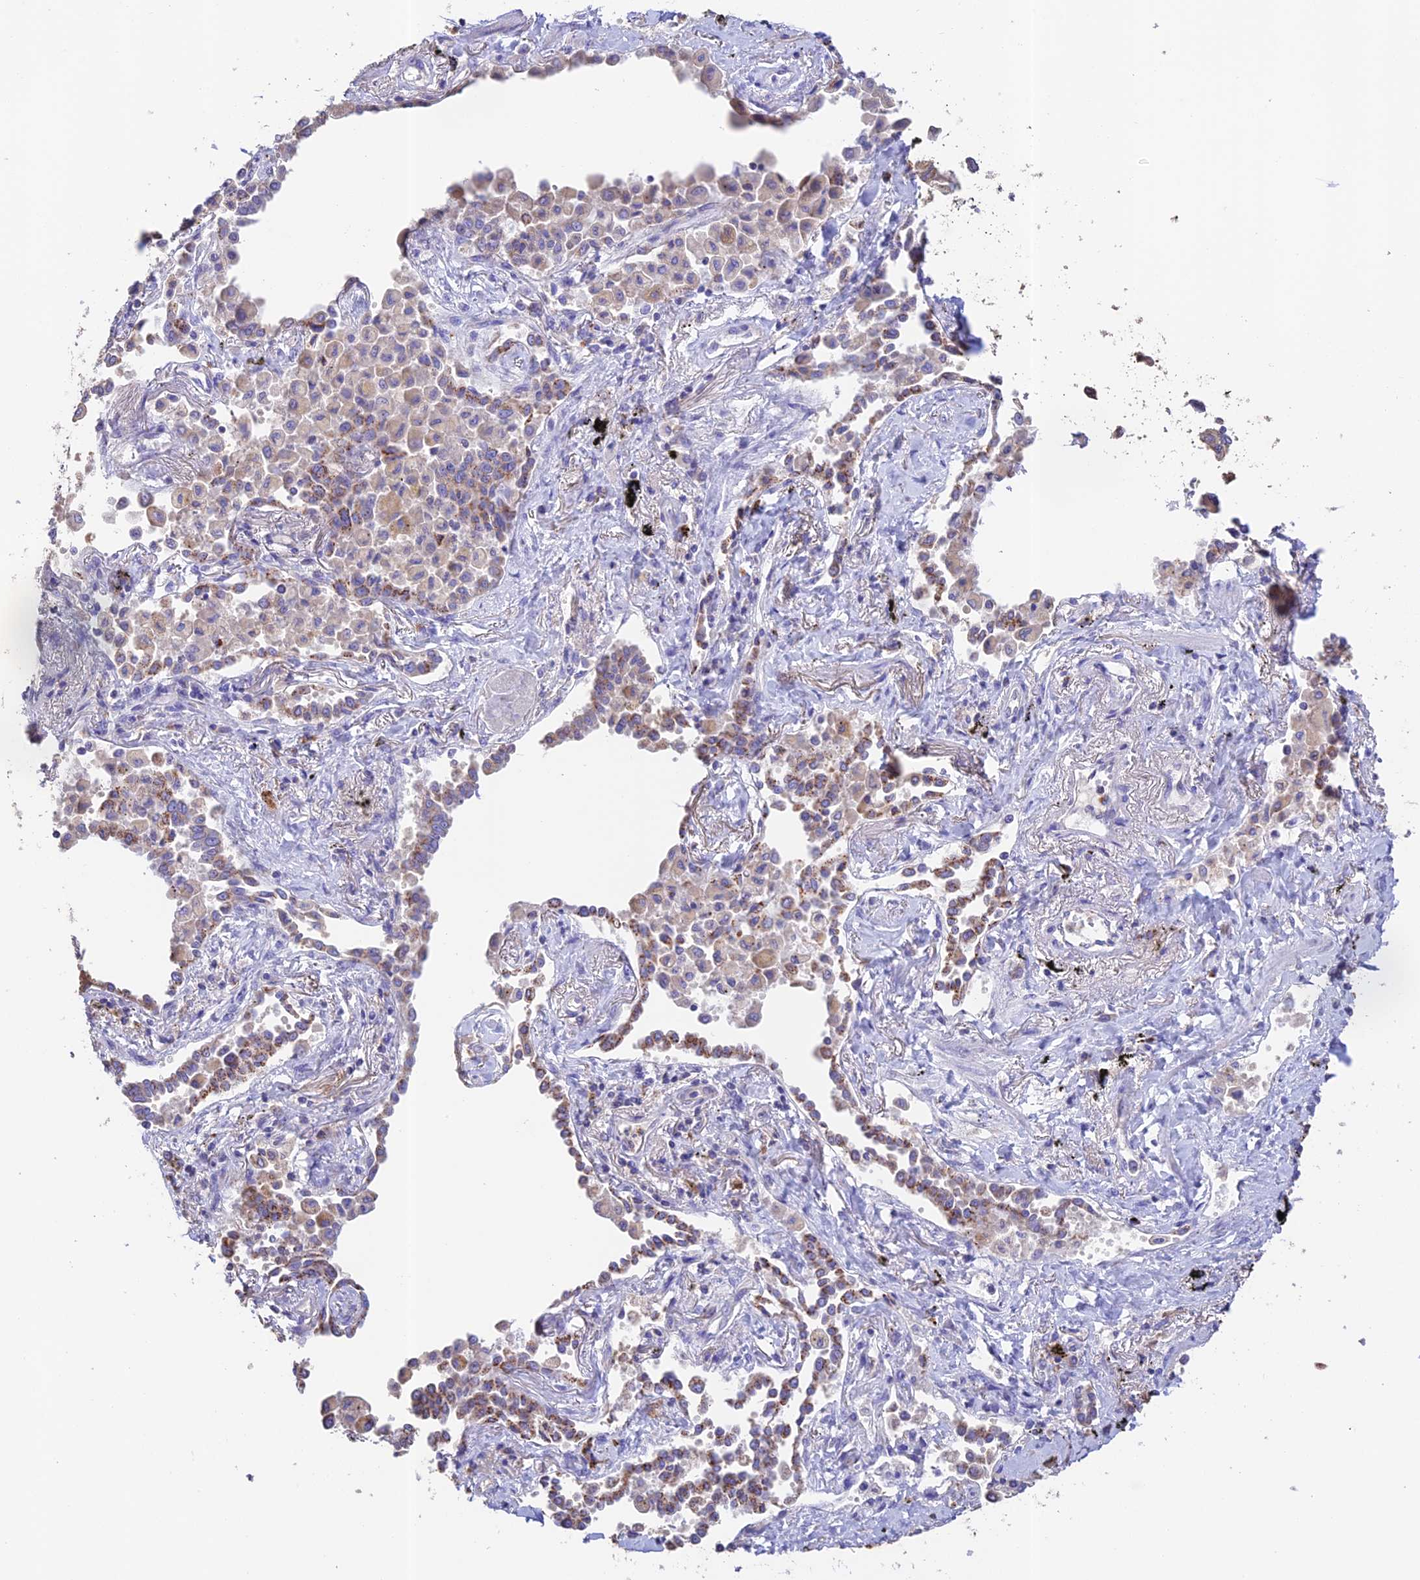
{"staining": {"intensity": "moderate", "quantity": "<25%", "location": "cytoplasmic/membranous"}, "tissue": "lung cancer", "cell_type": "Tumor cells", "image_type": "cancer", "snomed": [{"axis": "morphology", "description": "Adenocarcinoma, NOS"}, {"axis": "topography", "description": "Lung"}], "caption": "IHC of human lung adenocarcinoma displays low levels of moderate cytoplasmic/membranous positivity in approximately <25% of tumor cells.", "gene": "EMC3", "patient": {"sex": "male", "age": 67}}